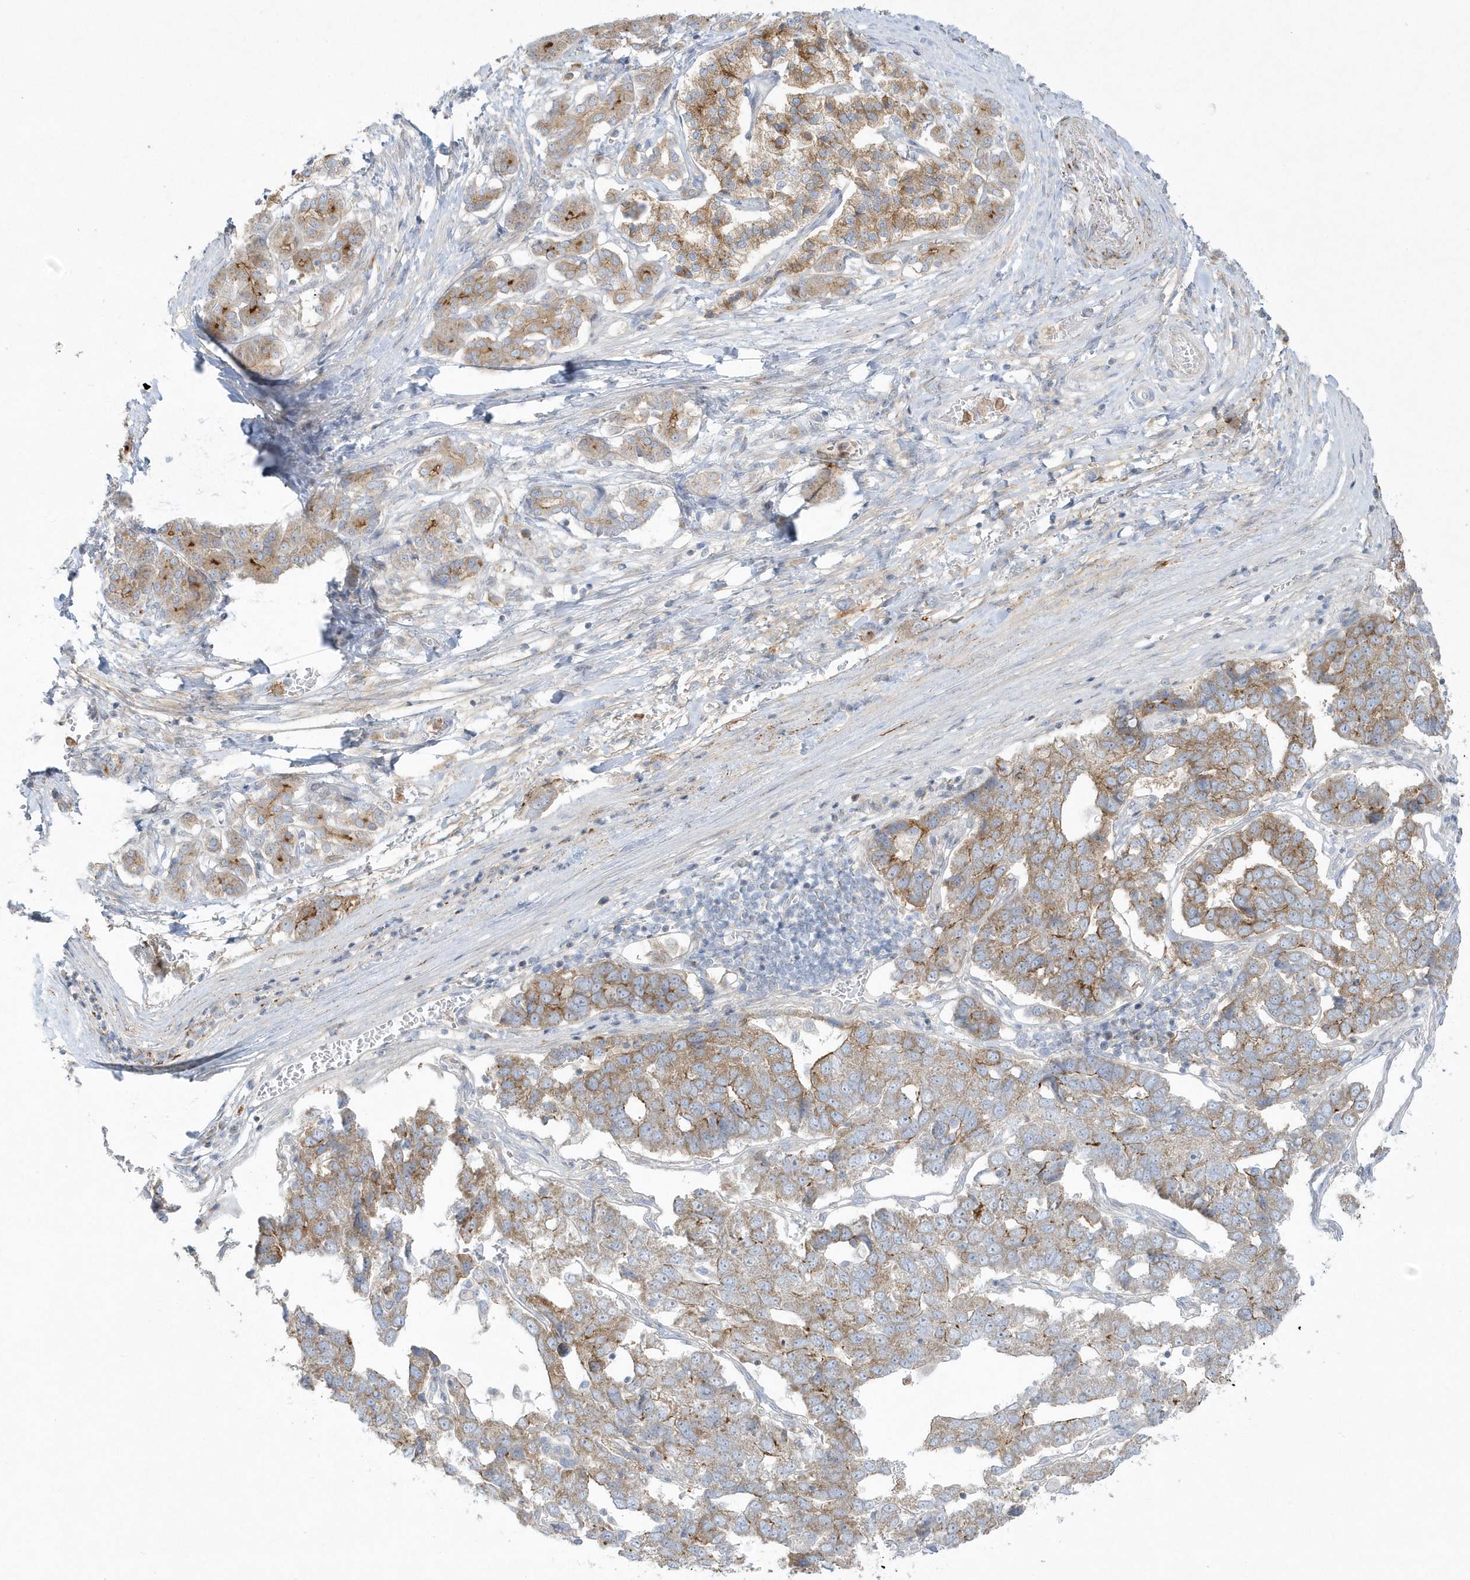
{"staining": {"intensity": "moderate", "quantity": ">75%", "location": "cytoplasmic/membranous"}, "tissue": "pancreatic cancer", "cell_type": "Tumor cells", "image_type": "cancer", "snomed": [{"axis": "morphology", "description": "Adenocarcinoma, NOS"}, {"axis": "topography", "description": "Pancreas"}], "caption": "Protein expression analysis of human pancreatic adenocarcinoma reveals moderate cytoplasmic/membranous positivity in approximately >75% of tumor cells.", "gene": "DNAJC18", "patient": {"sex": "female", "age": 61}}